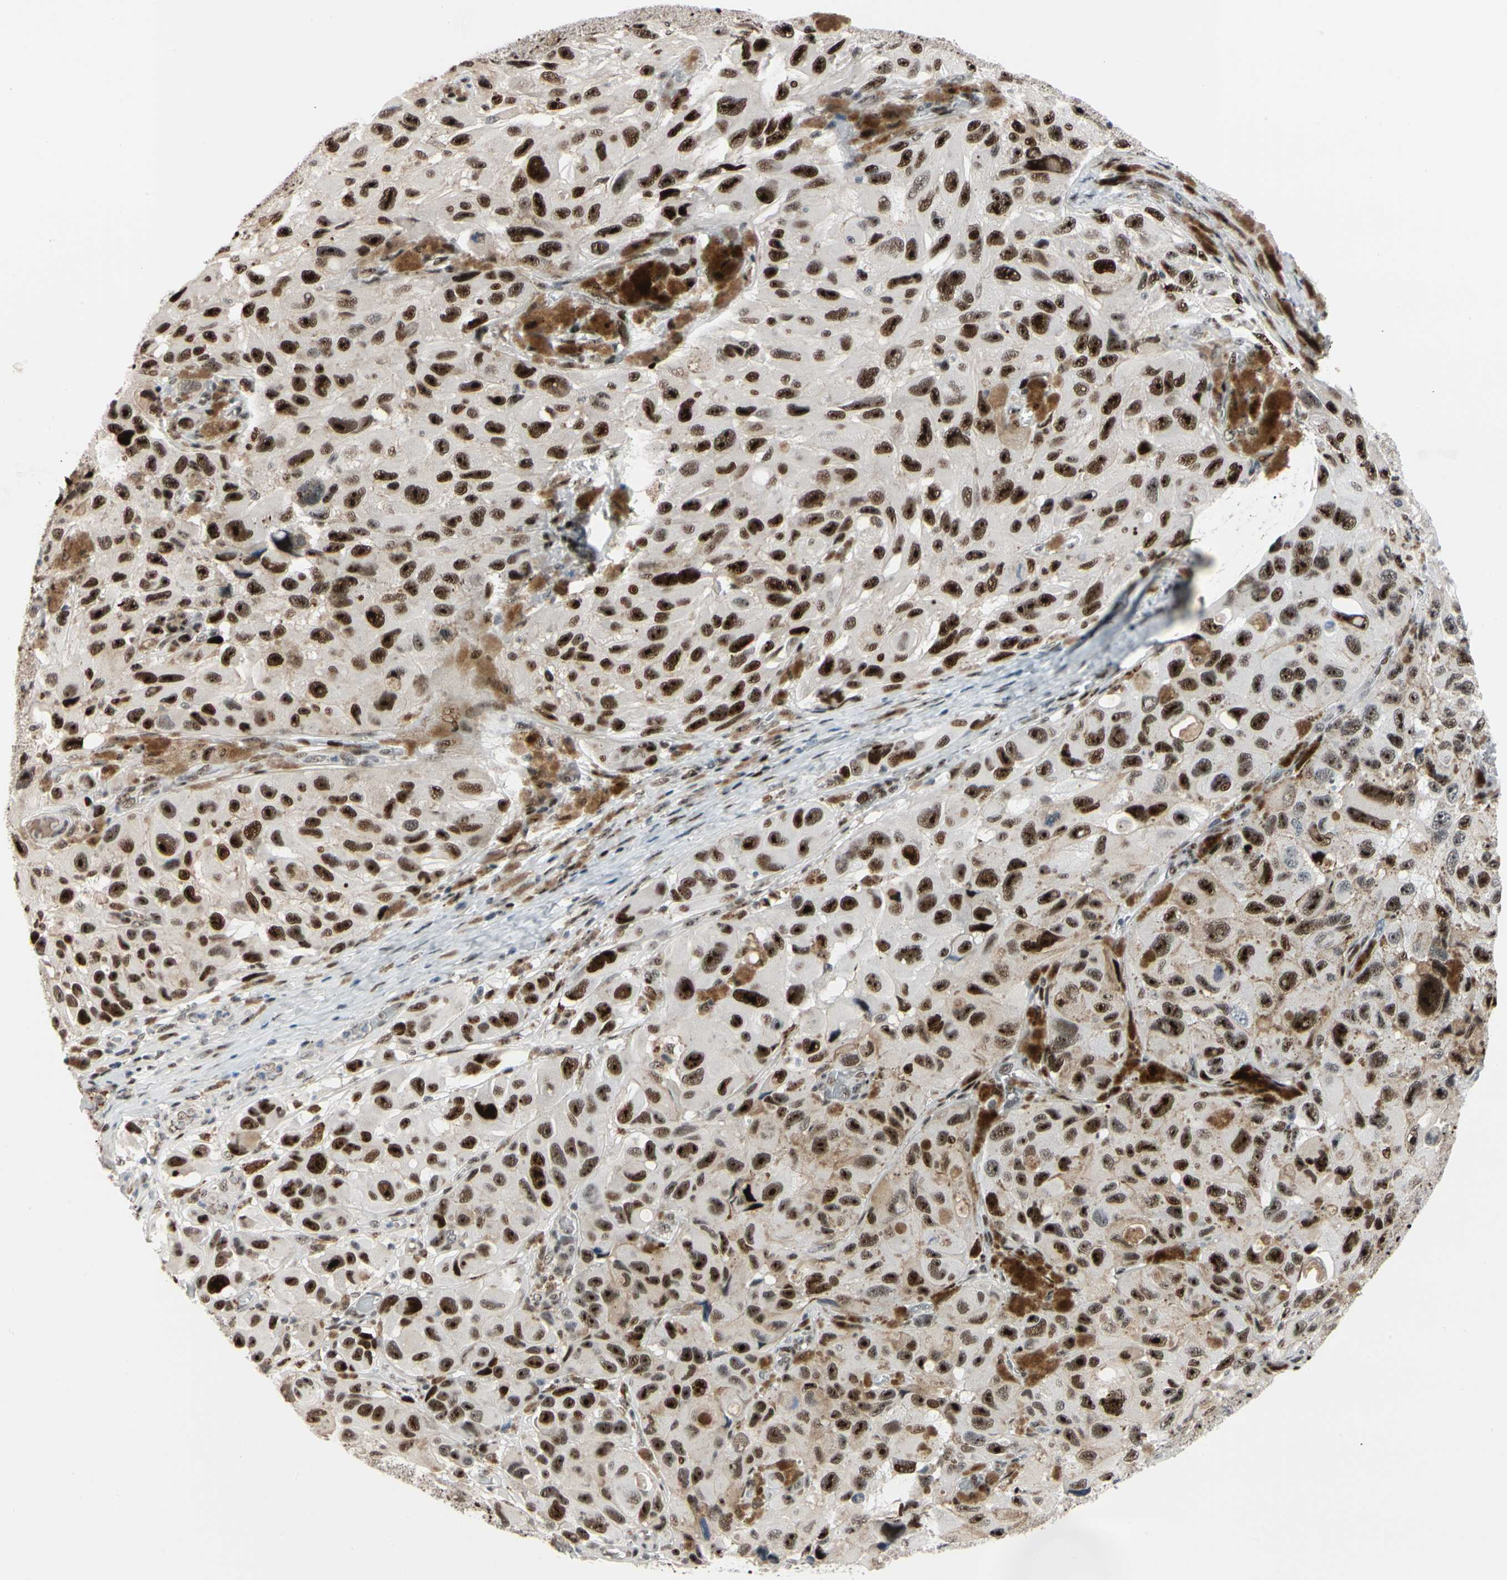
{"staining": {"intensity": "strong", "quantity": ">75%", "location": "nuclear"}, "tissue": "melanoma", "cell_type": "Tumor cells", "image_type": "cancer", "snomed": [{"axis": "morphology", "description": "Malignant melanoma, NOS"}, {"axis": "topography", "description": "Skin"}], "caption": "The photomicrograph shows a brown stain indicating the presence of a protein in the nuclear of tumor cells in melanoma.", "gene": "FOXO3", "patient": {"sex": "female", "age": 73}}